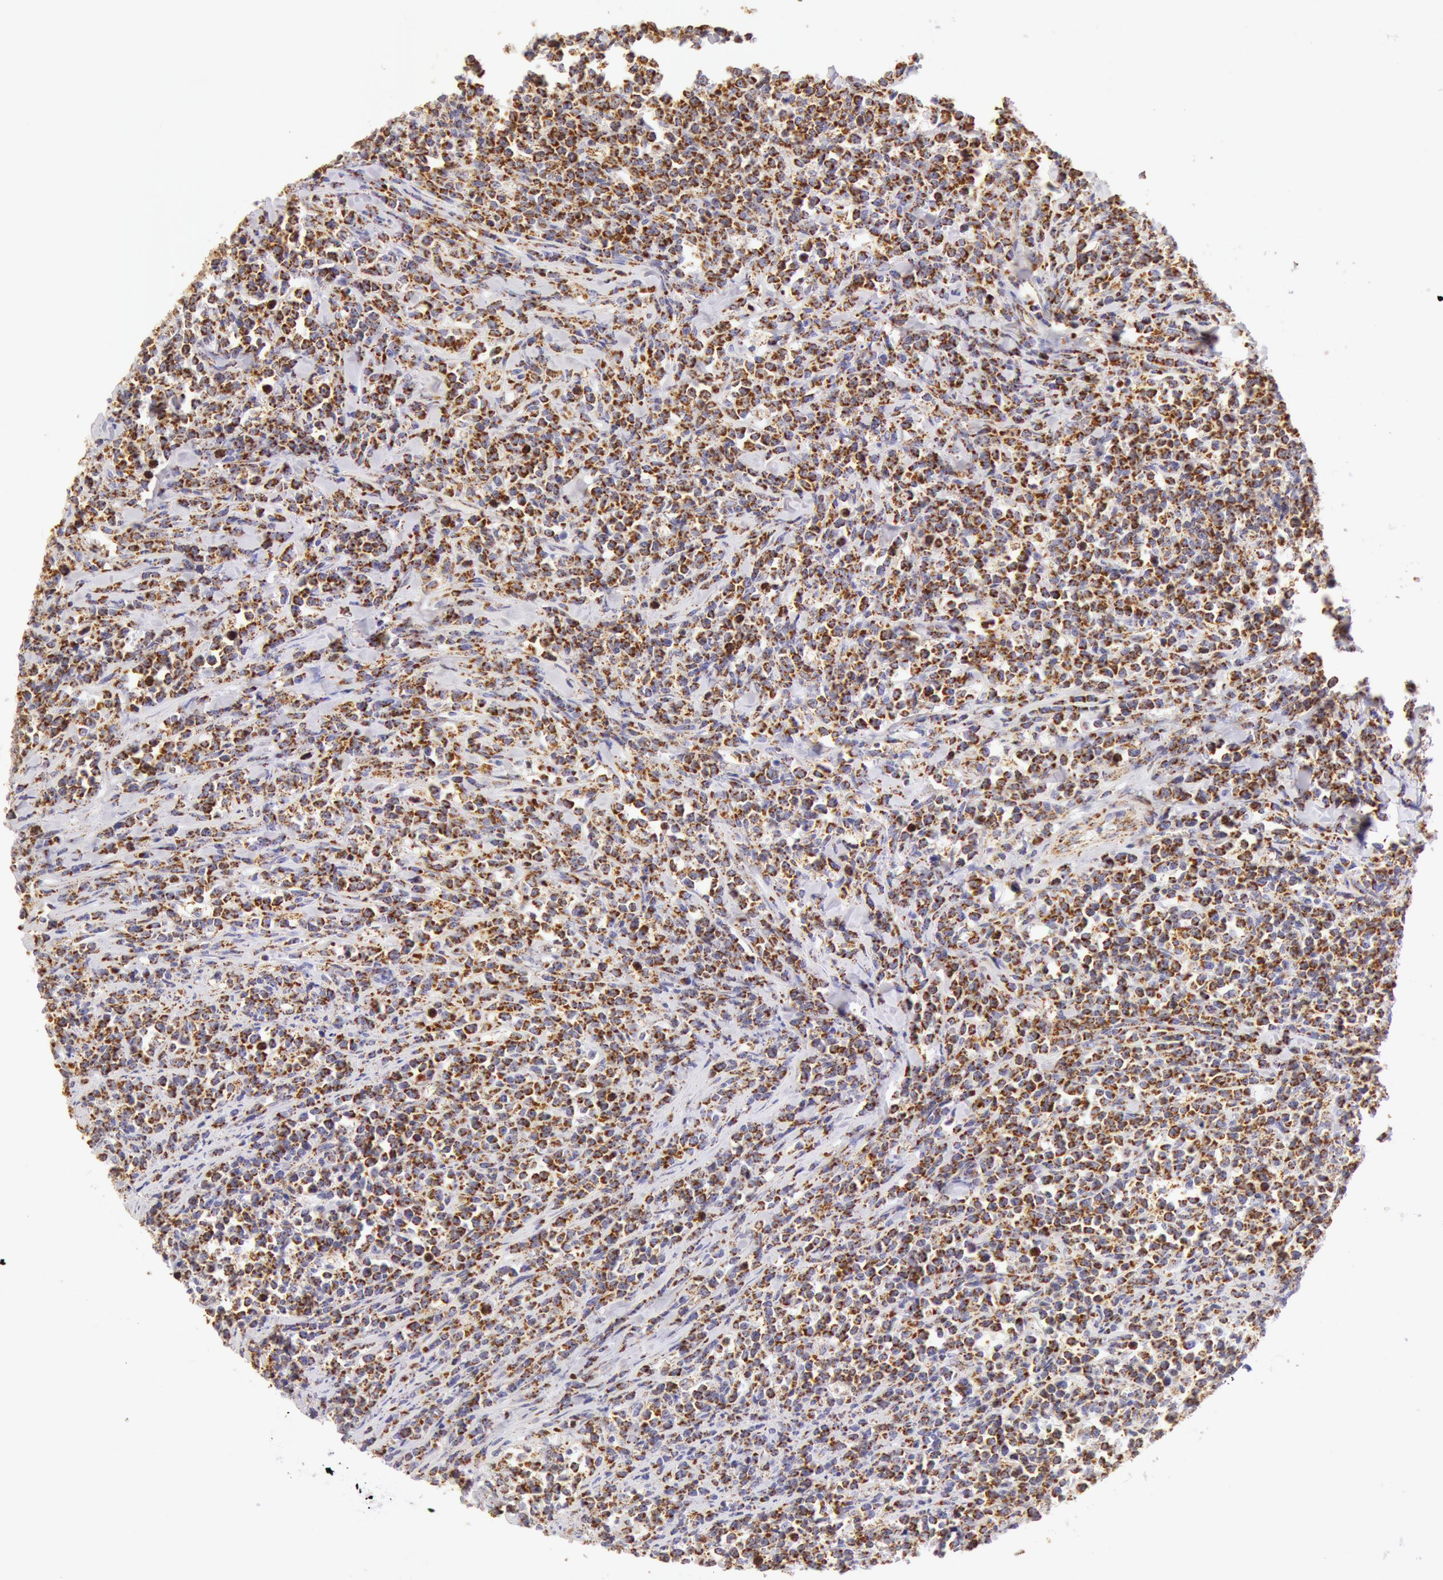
{"staining": {"intensity": "moderate", "quantity": ">75%", "location": "cytoplasmic/membranous"}, "tissue": "lymphoma", "cell_type": "Tumor cells", "image_type": "cancer", "snomed": [{"axis": "morphology", "description": "Malignant lymphoma, non-Hodgkin's type, High grade"}, {"axis": "topography", "description": "Small intestine"}, {"axis": "topography", "description": "Colon"}], "caption": "Immunohistochemical staining of human high-grade malignant lymphoma, non-Hodgkin's type reveals medium levels of moderate cytoplasmic/membranous protein positivity in about >75% of tumor cells.", "gene": "ATP5F1B", "patient": {"sex": "male", "age": 8}}